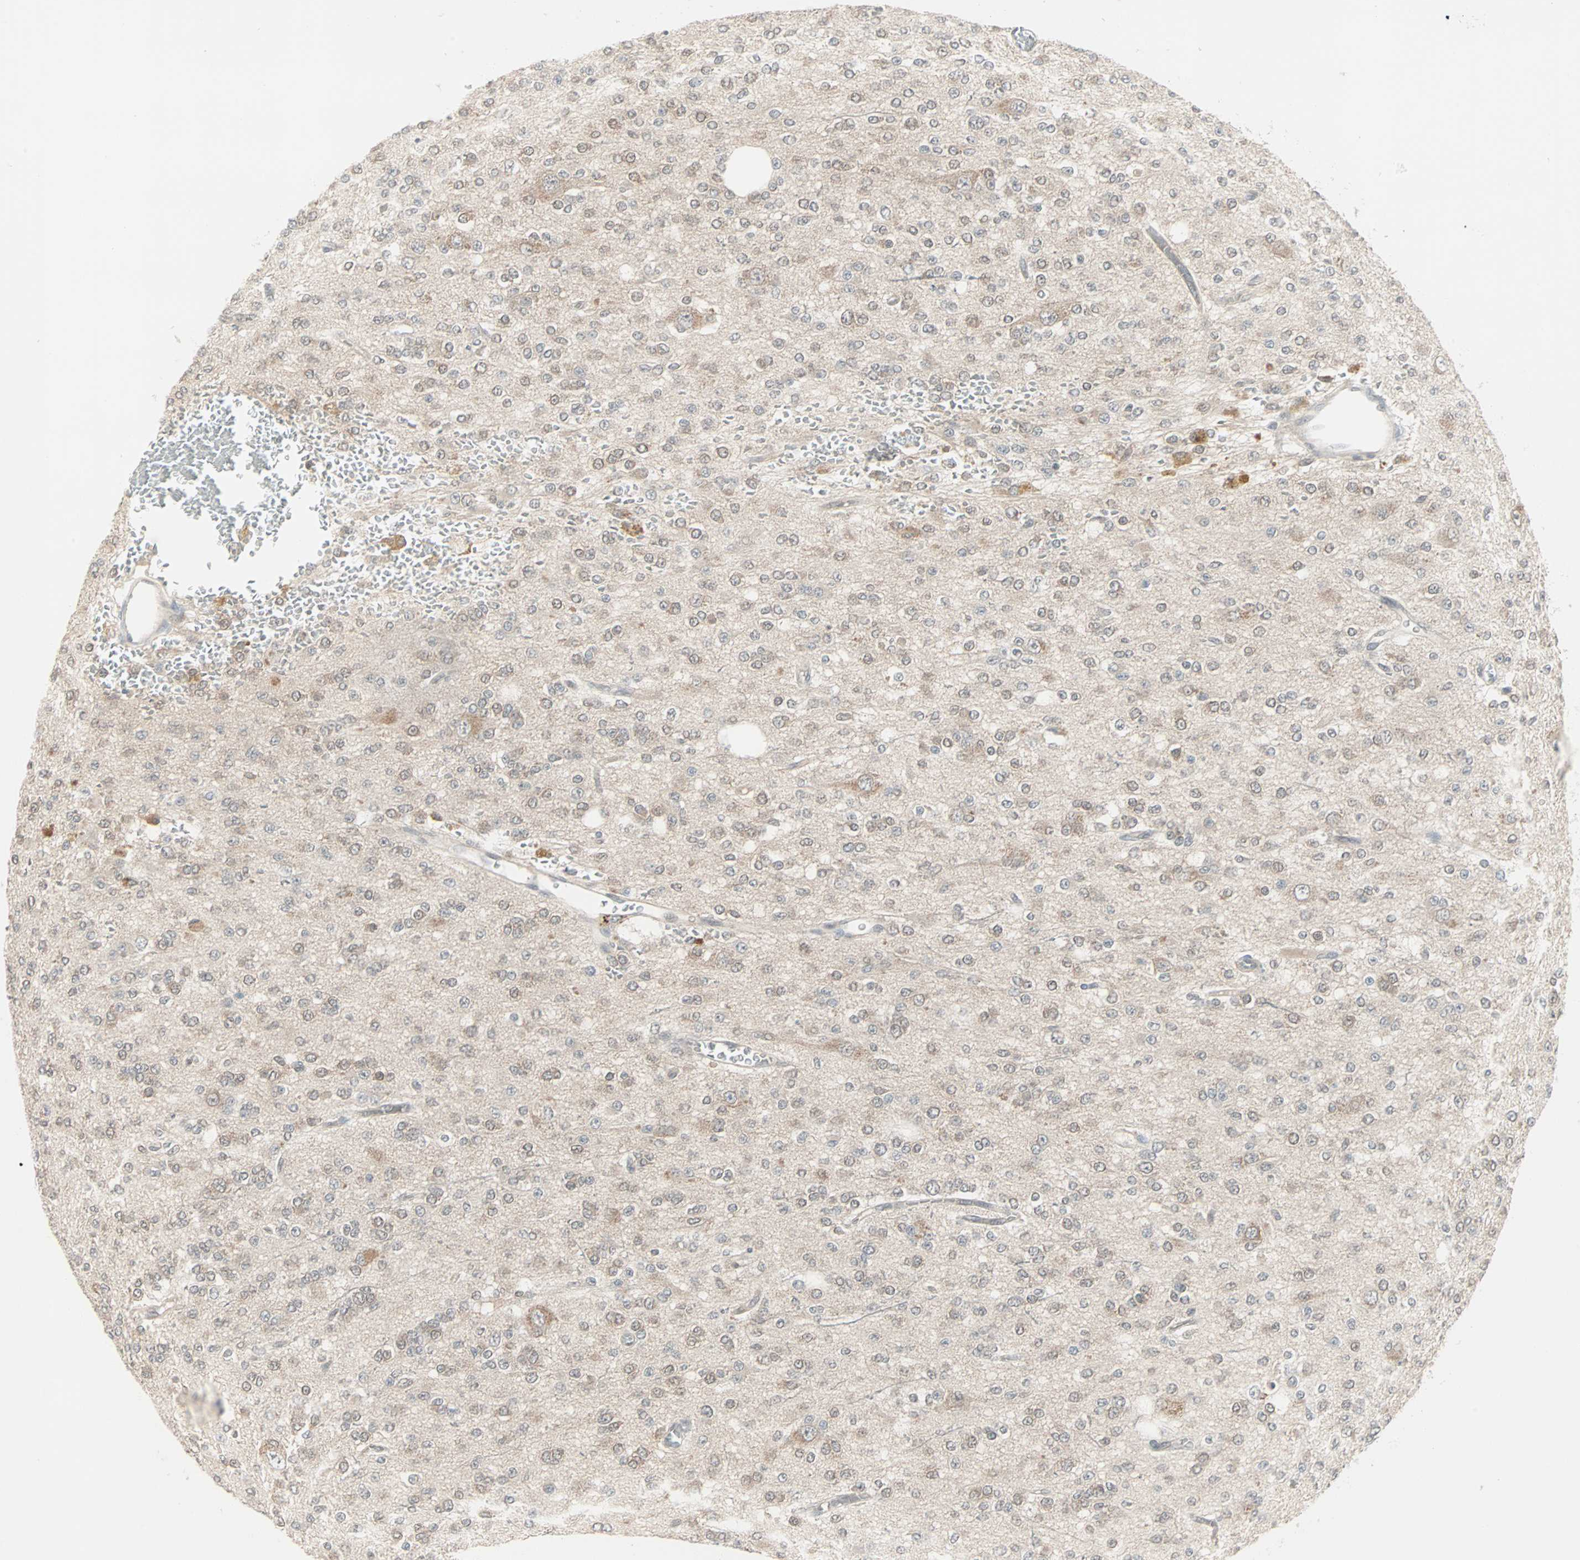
{"staining": {"intensity": "weak", "quantity": "25%-75%", "location": "cytoplasmic/membranous"}, "tissue": "glioma", "cell_type": "Tumor cells", "image_type": "cancer", "snomed": [{"axis": "morphology", "description": "Glioma, malignant, Low grade"}, {"axis": "topography", "description": "Brain"}], "caption": "The photomicrograph displays immunohistochemical staining of malignant glioma (low-grade). There is weak cytoplasmic/membranous staining is present in about 25%-75% of tumor cells.", "gene": "PTPA", "patient": {"sex": "male", "age": 38}}